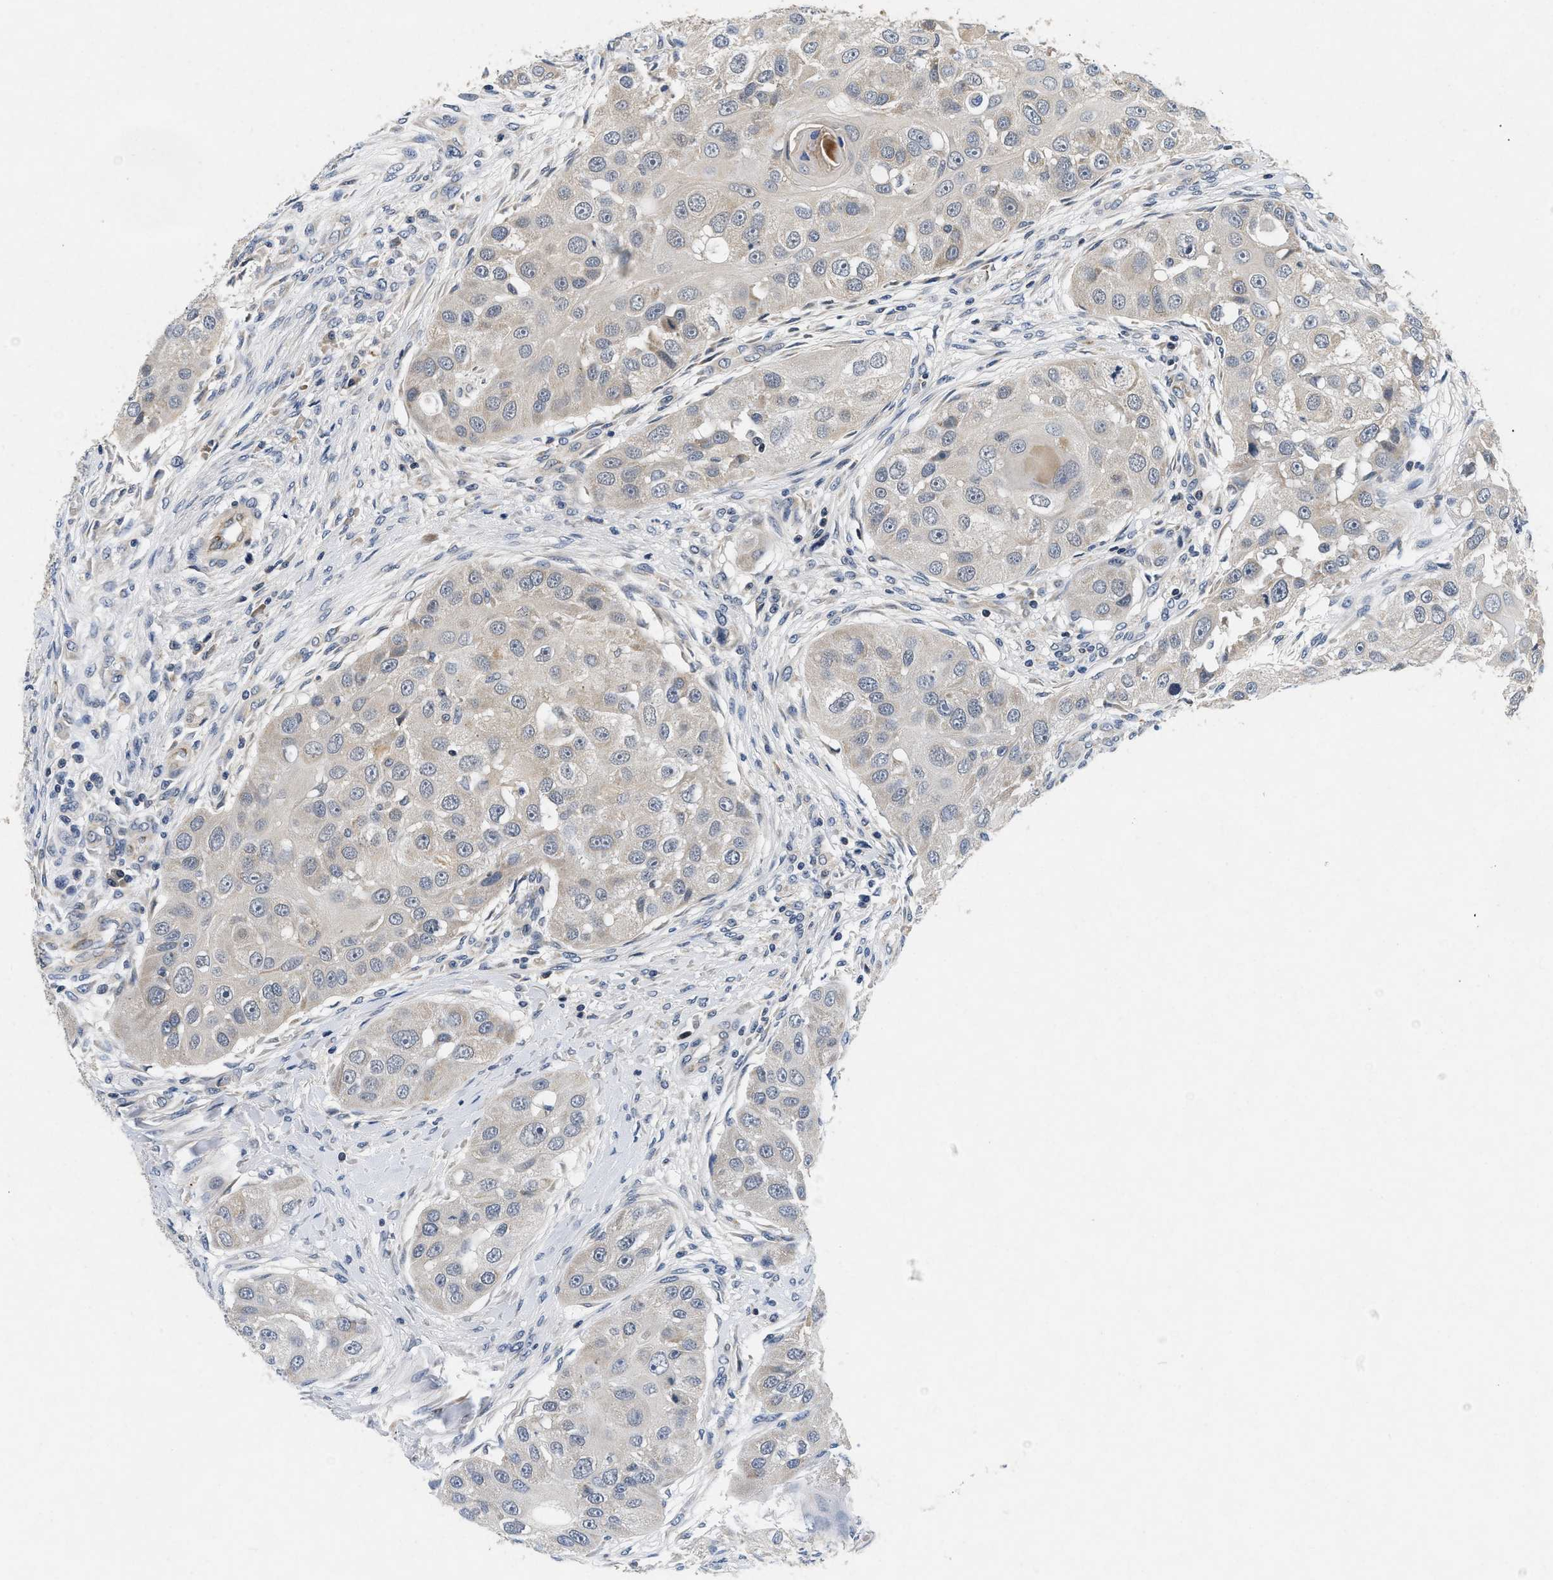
{"staining": {"intensity": "negative", "quantity": "none", "location": "none"}, "tissue": "head and neck cancer", "cell_type": "Tumor cells", "image_type": "cancer", "snomed": [{"axis": "morphology", "description": "Normal tissue, NOS"}, {"axis": "morphology", "description": "Squamous cell carcinoma, NOS"}, {"axis": "topography", "description": "Skeletal muscle"}, {"axis": "topography", "description": "Head-Neck"}], "caption": "Immunohistochemistry (IHC) of head and neck cancer (squamous cell carcinoma) displays no positivity in tumor cells. (DAB (3,3'-diaminobenzidine) IHC with hematoxylin counter stain).", "gene": "PDP1", "patient": {"sex": "male", "age": 51}}